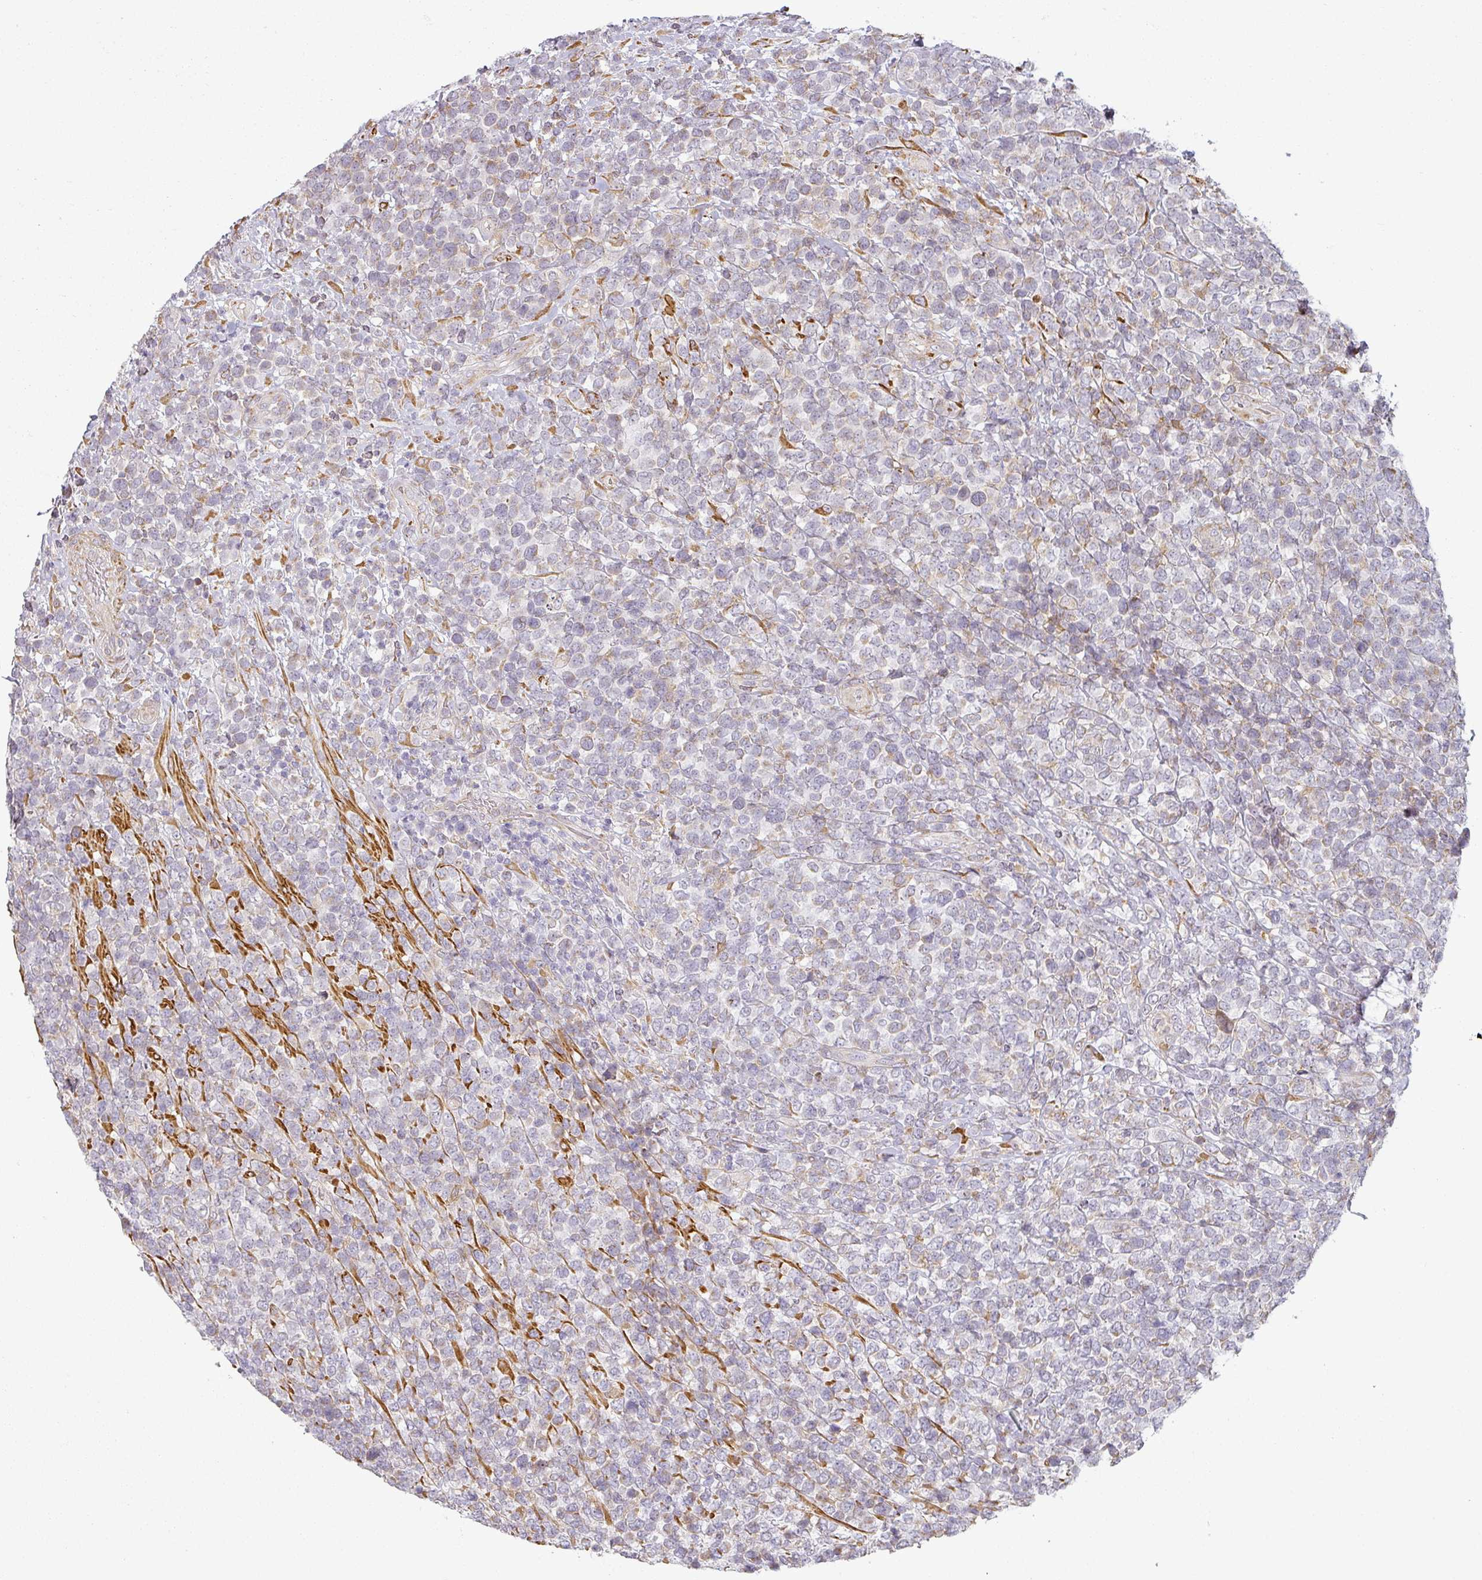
{"staining": {"intensity": "weak", "quantity": "<25%", "location": "cytoplasmic/membranous"}, "tissue": "lymphoma", "cell_type": "Tumor cells", "image_type": "cancer", "snomed": [{"axis": "morphology", "description": "Malignant lymphoma, non-Hodgkin's type, High grade"}, {"axis": "topography", "description": "Soft tissue"}], "caption": "Immunohistochemistry micrograph of human lymphoma stained for a protein (brown), which shows no positivity in tumor cells. (DAB (3,3'-diaminobenzidine) immunohistochemistry (IHC), high magnification).", "gene": "CCDC144A", "patient": {"sex": "female", "age": 56}}